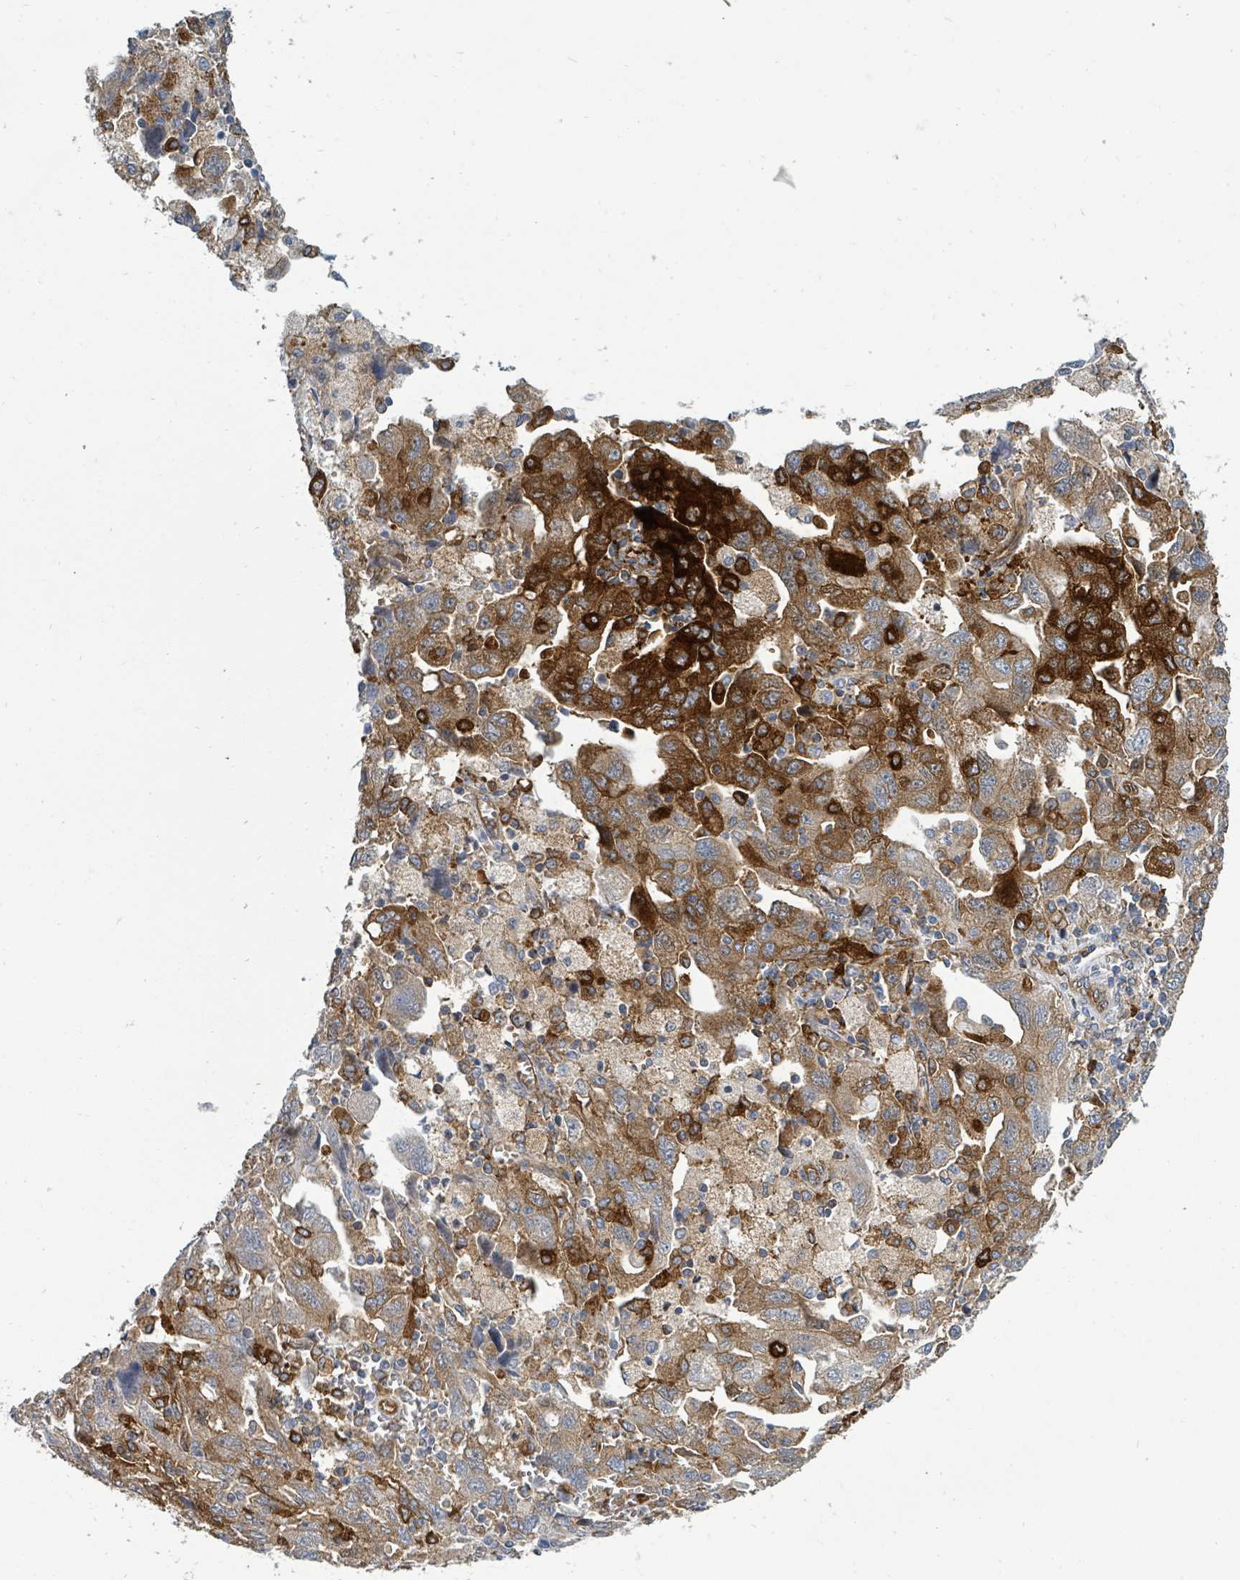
{"staining": {"intensity": "strong", "quantity": "<25%", "location": "cytoplasmic/membranous"}, "tissue": "ovarian cancer", "cell_type": "Tumor cells", "image_type": "cancer", "snomed": [{"axis": "morphology", "description": "Carcinoma, NOS"}, {"axis": "morphology", "description": "Cystadenocarcinoma, serous, NOS"}, {"axis": "topography", "description": "Ovary"}], "caption": "Immunohistochemical staining of human ovarian cancer (serous cystadenocarcinoma) displays medium levels of strong cytoplasmic/membranous staining in about <25% of tumor cells. (brown staining indicates protein expression, while blue staining denotes nuclei).", "gene": "IFIT1", "patient": {"sex": "female", "age": 69}}